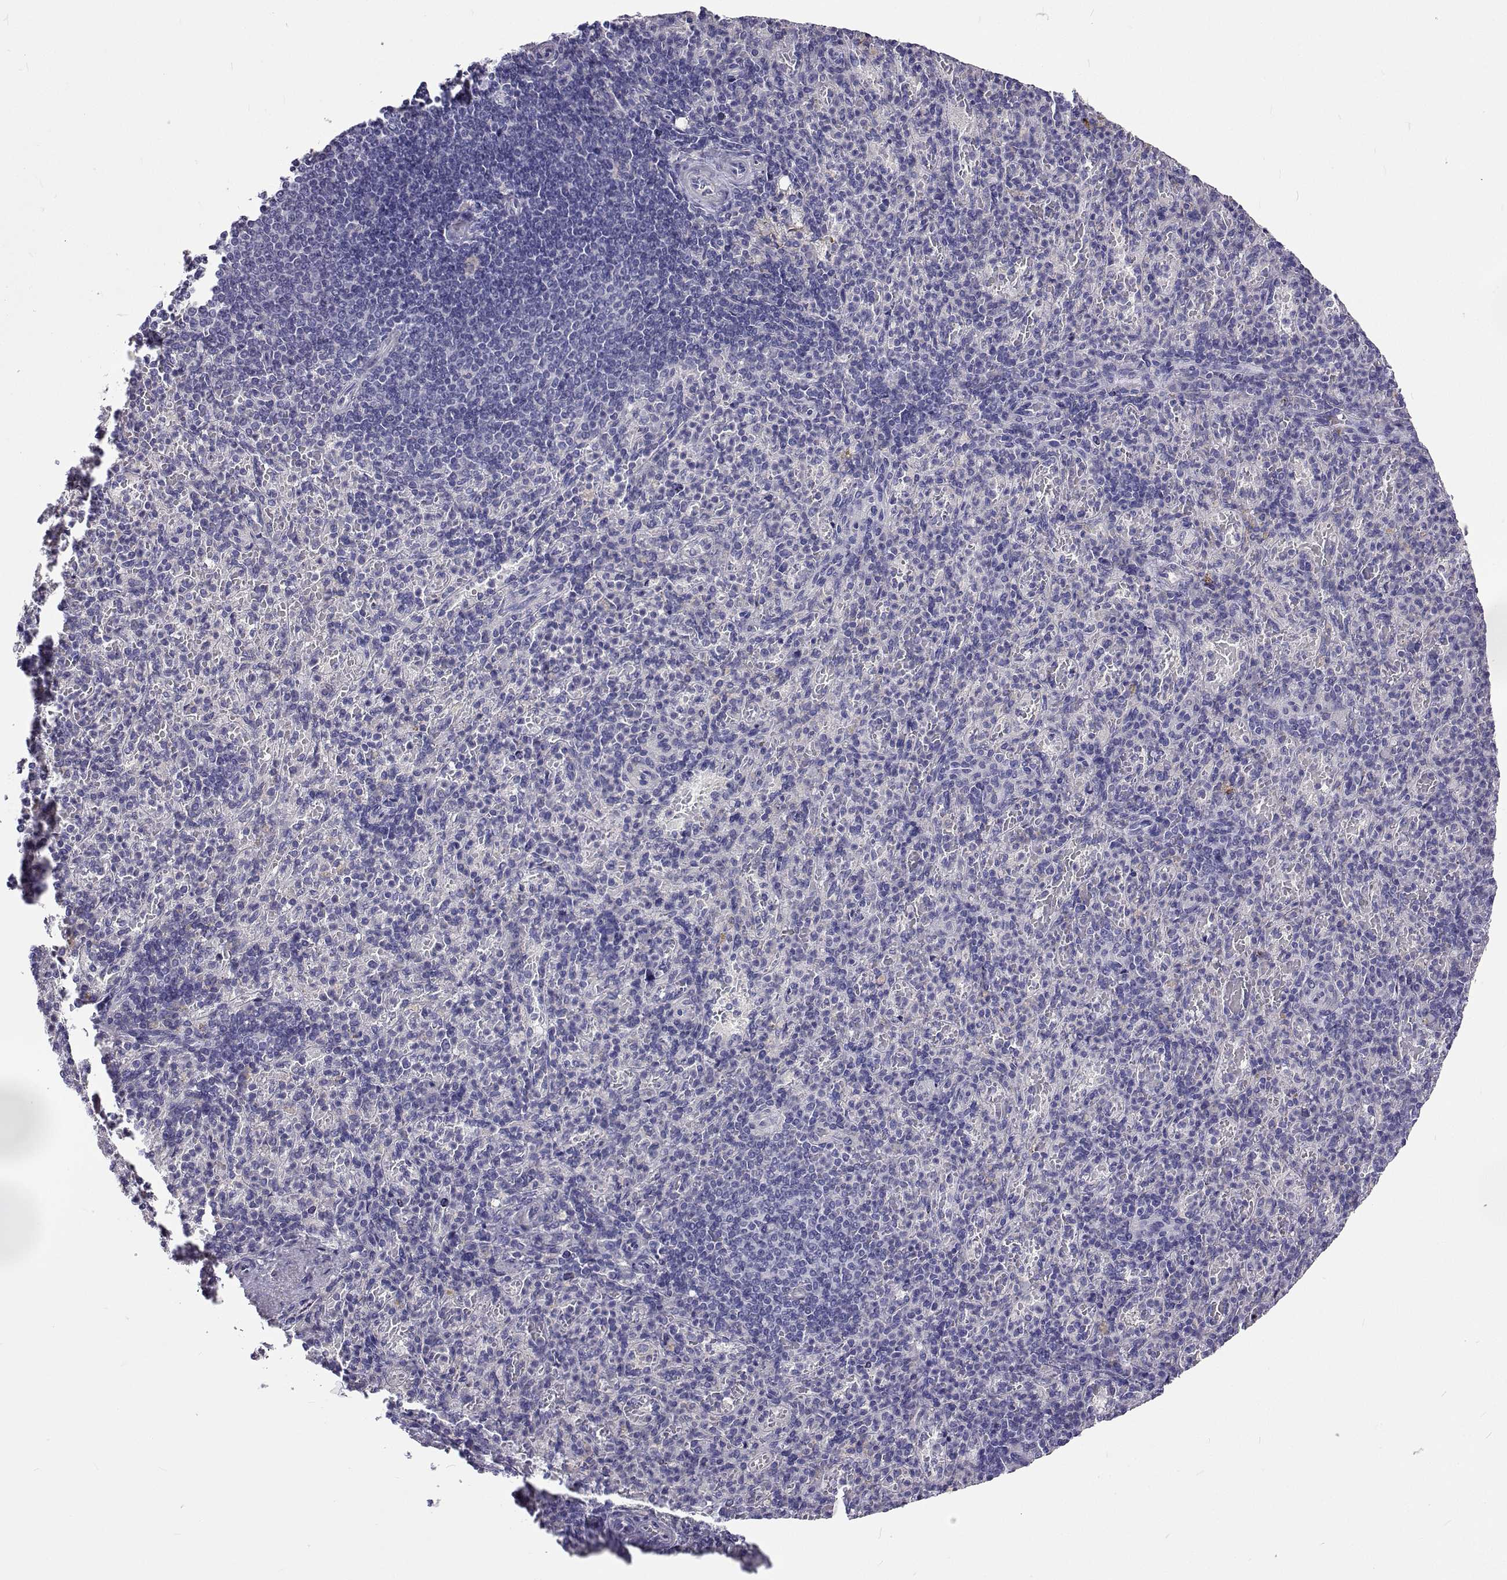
{"staining": {"intensity": "negative", "quantity": "none", "location": "none"}, "tissue": "spleen", "cell_type": "Cells in red pulp", "image_type": "normal", "snomed": [{"axis": "morphology", "description": "Normal tissue, NOS"}, {"axis": "topography", "description": "Spleen"}], "caption": "Immunohistochemistry (IHC) micrograph of normal human spleen stained for a protein (brown), which demonstrates no staining in cells in red pulp.", "gene": "LHFPL7", "patient": {"sex": "female", "age": 74}}